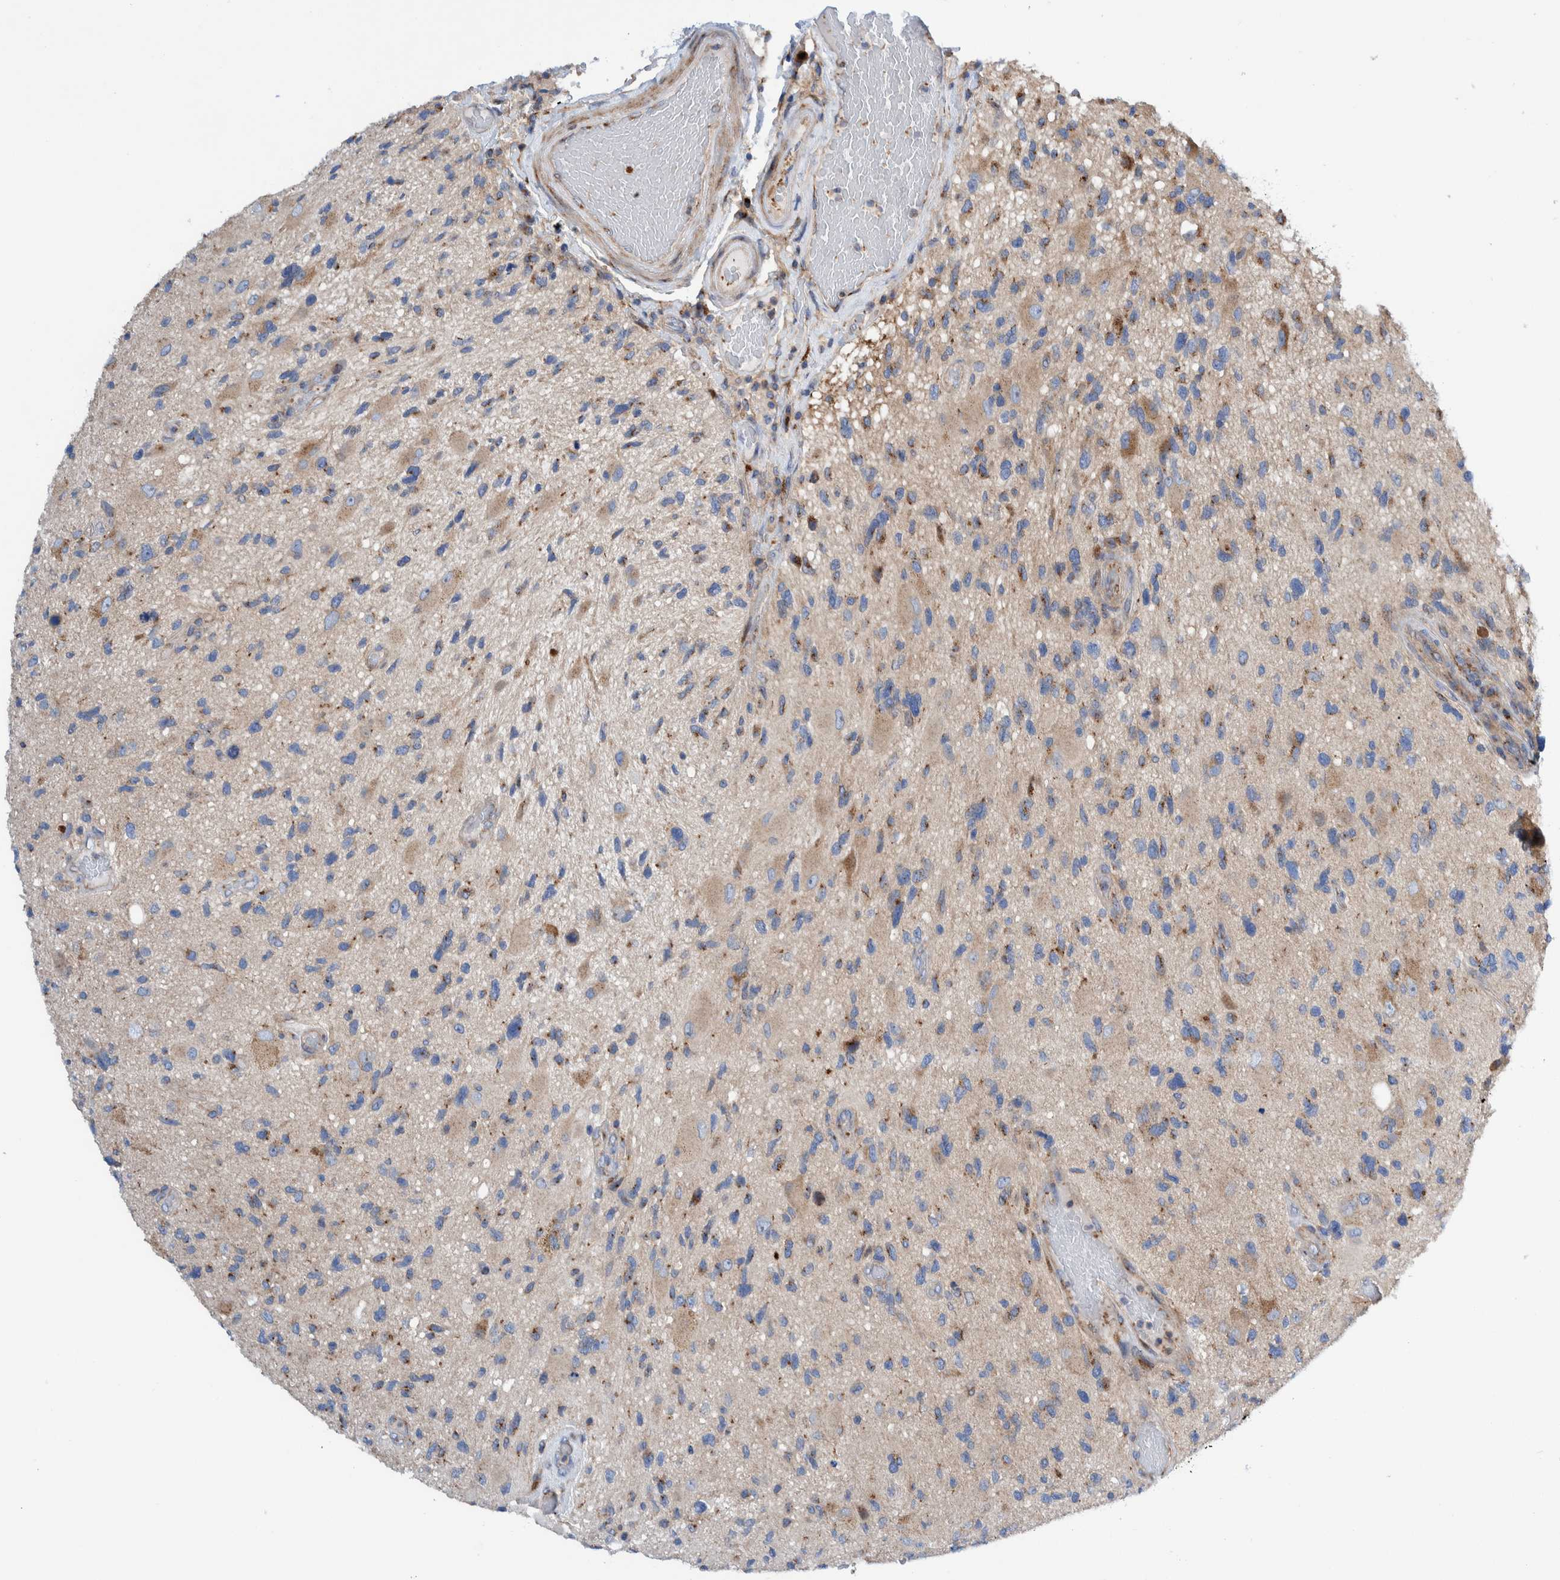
{"staining": {"intensity": "moderate", "quantity": "25%-75%", "location": "cytoplasmic/membranous"}, "tissue": "glioma", "cell_type": "Tumor cells", "image_type": "cancer", "snomed": [{"axis": "morphology", "description": "Glioma, malignant, High grade"}, {"axis": "topography", "description": "Brain"}], "caption": "Protein positivity by immunohistochemistry (IHC) shows moderate cytoplasmic/membranous expression in about 25%-75% of tumor cells in glioma.", "gene": "TRIM58", "patient": {"sex": "male", "age": 33}}